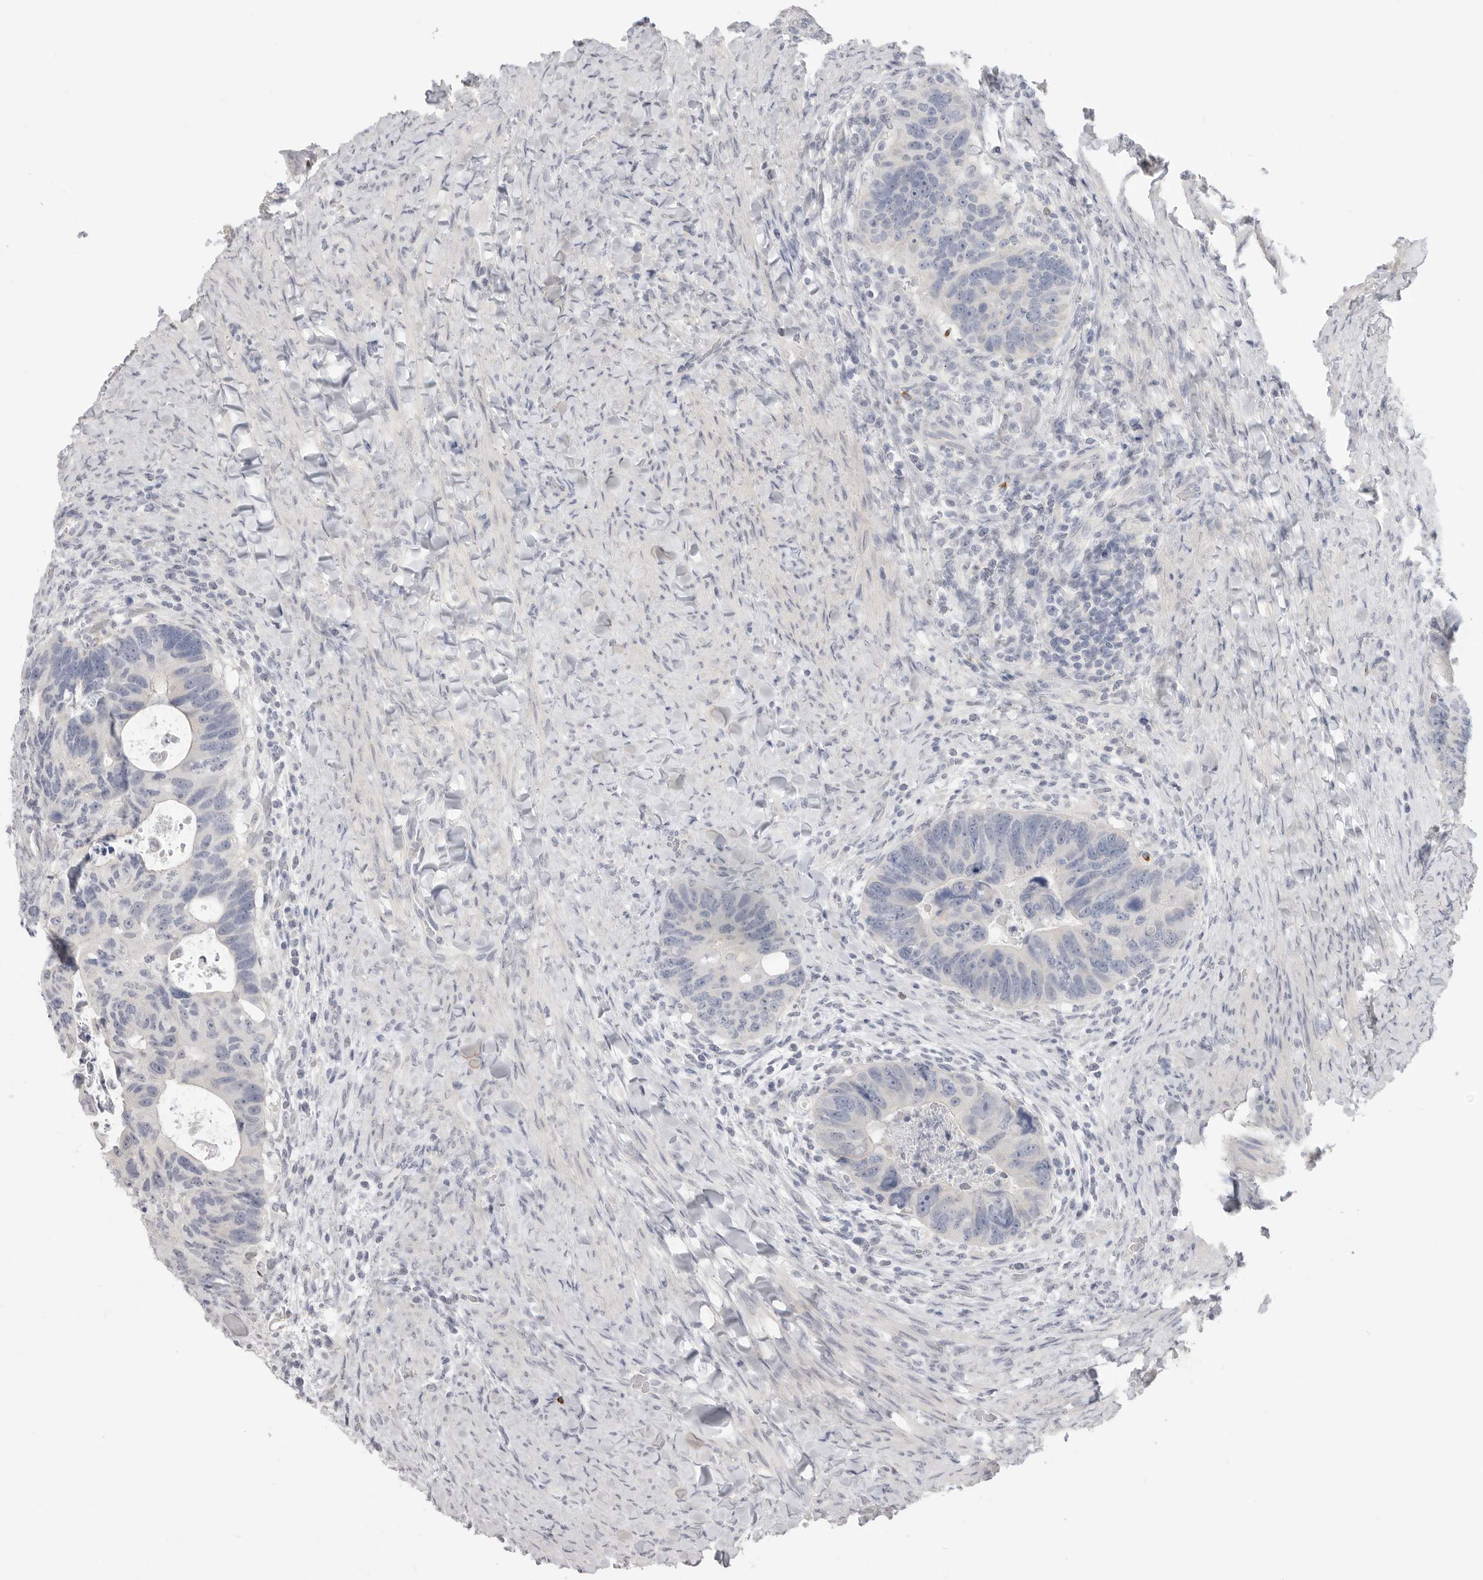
{"staining": {"intensity": "negative", "quantity": "none", "location": "none"}, "tissue": "colorectal cancer", "cell_type": "Tumor cells", "image_type": "cancer", "snomed": [{"axis": "morphology", "description": "Adenocarcinoma, NOS"}, {"axis": "topography", "description": "Rectum"}], "caption": "A photomicrograph of adenocarcinoma (colorectal) stained for a protein displays no brown staining in tumor cells.", "gene": "XIRP1", "patient": {"sex": "male", "age": 59}}